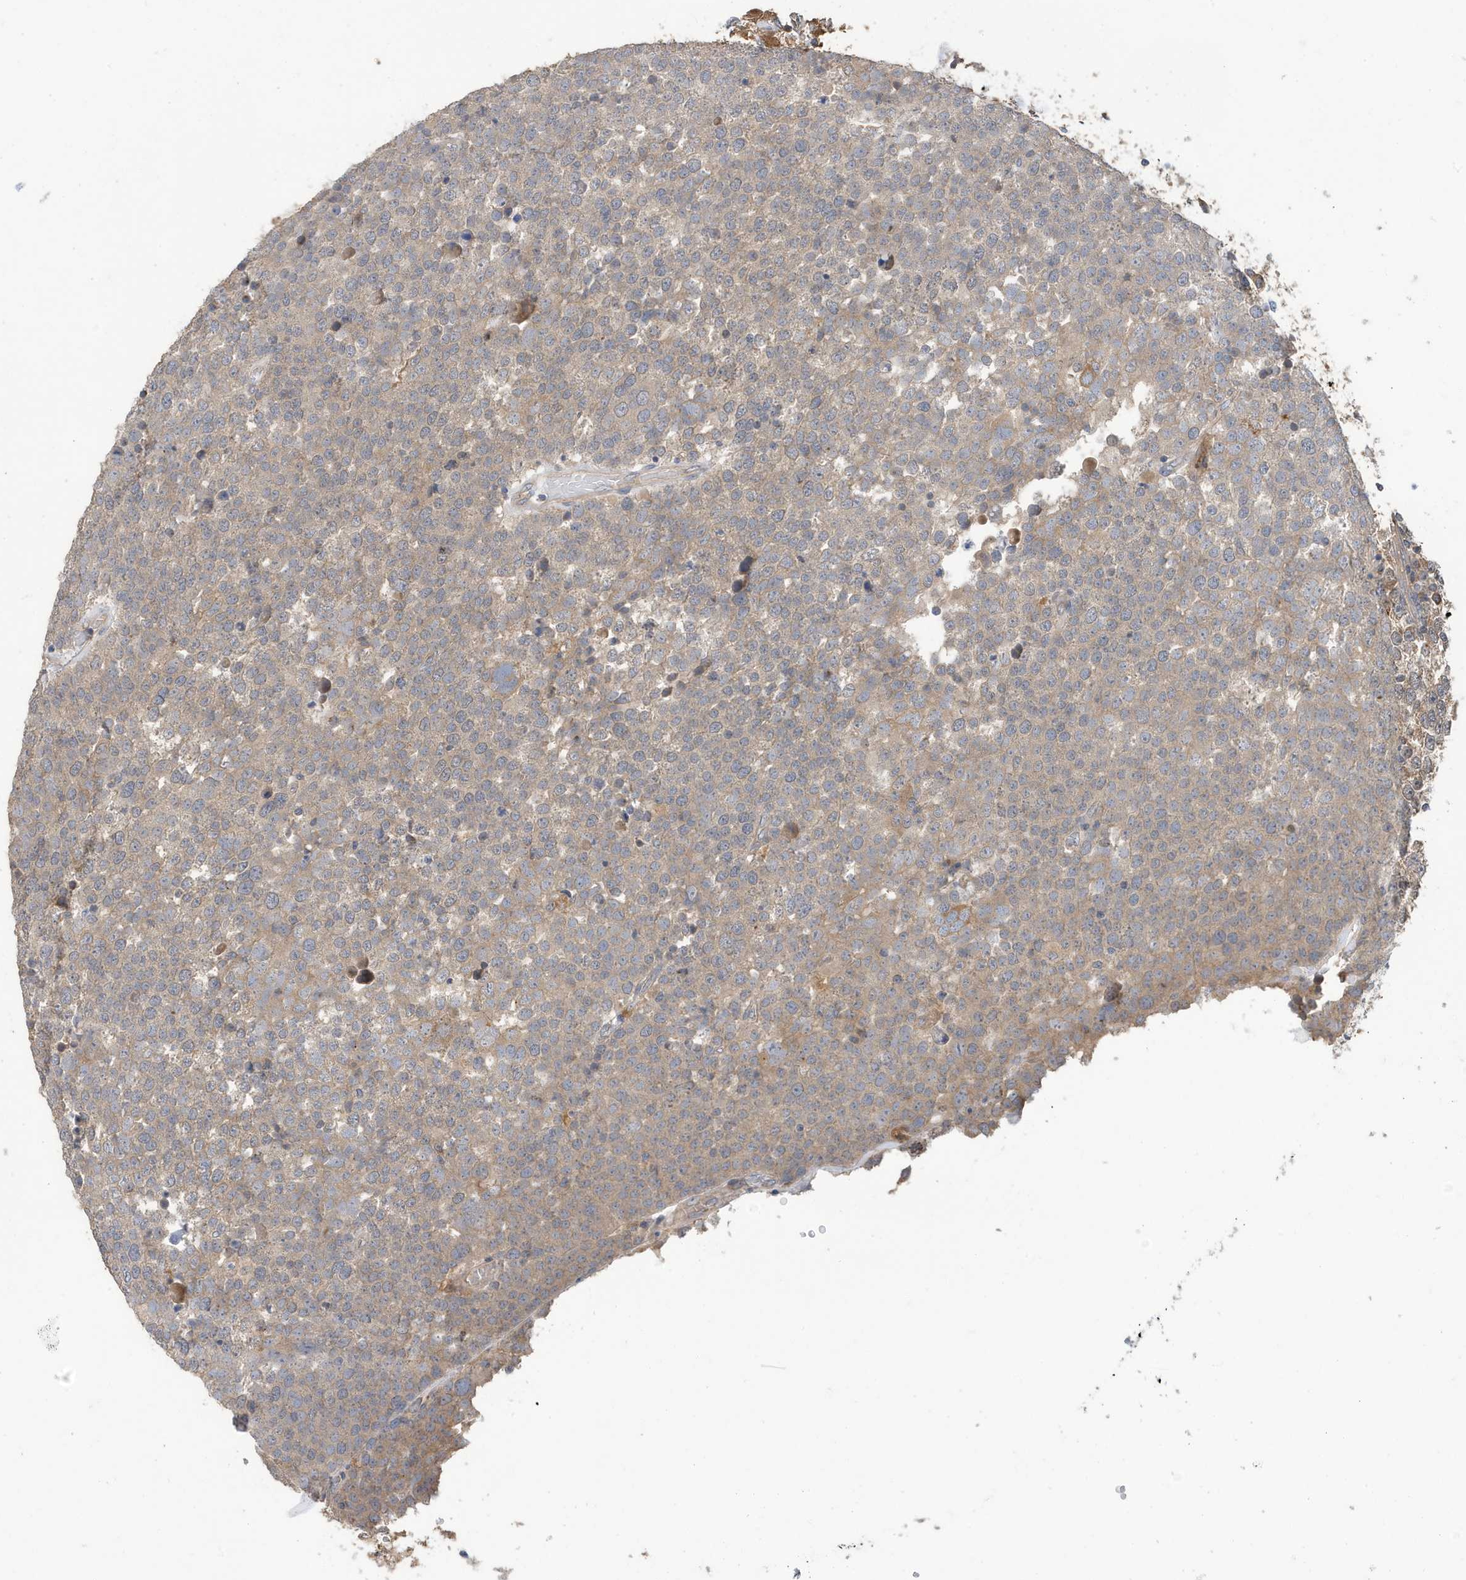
{"staining": {"intensity": "negative", "quantity": "none", "location": "none"}, "tissue": "testis cancer", "cell_type": "Tumor cells", "image_type": "cancer", "snomed": [{"axis": "morphology", "description": "Seminoma, NOS"}, {"axis": "topography", "description": "Testis"}], "caption": "An immunohistochemistry micrograph of seminoma (testis) is shown. There is no staining in tumor cells of seminoma (testis). (Immunohistochemistry (ihc), brightfield microscopy, high magnification).", "gene": "LAPTM4A", "patient": {"sex": "male", "age": 71}}